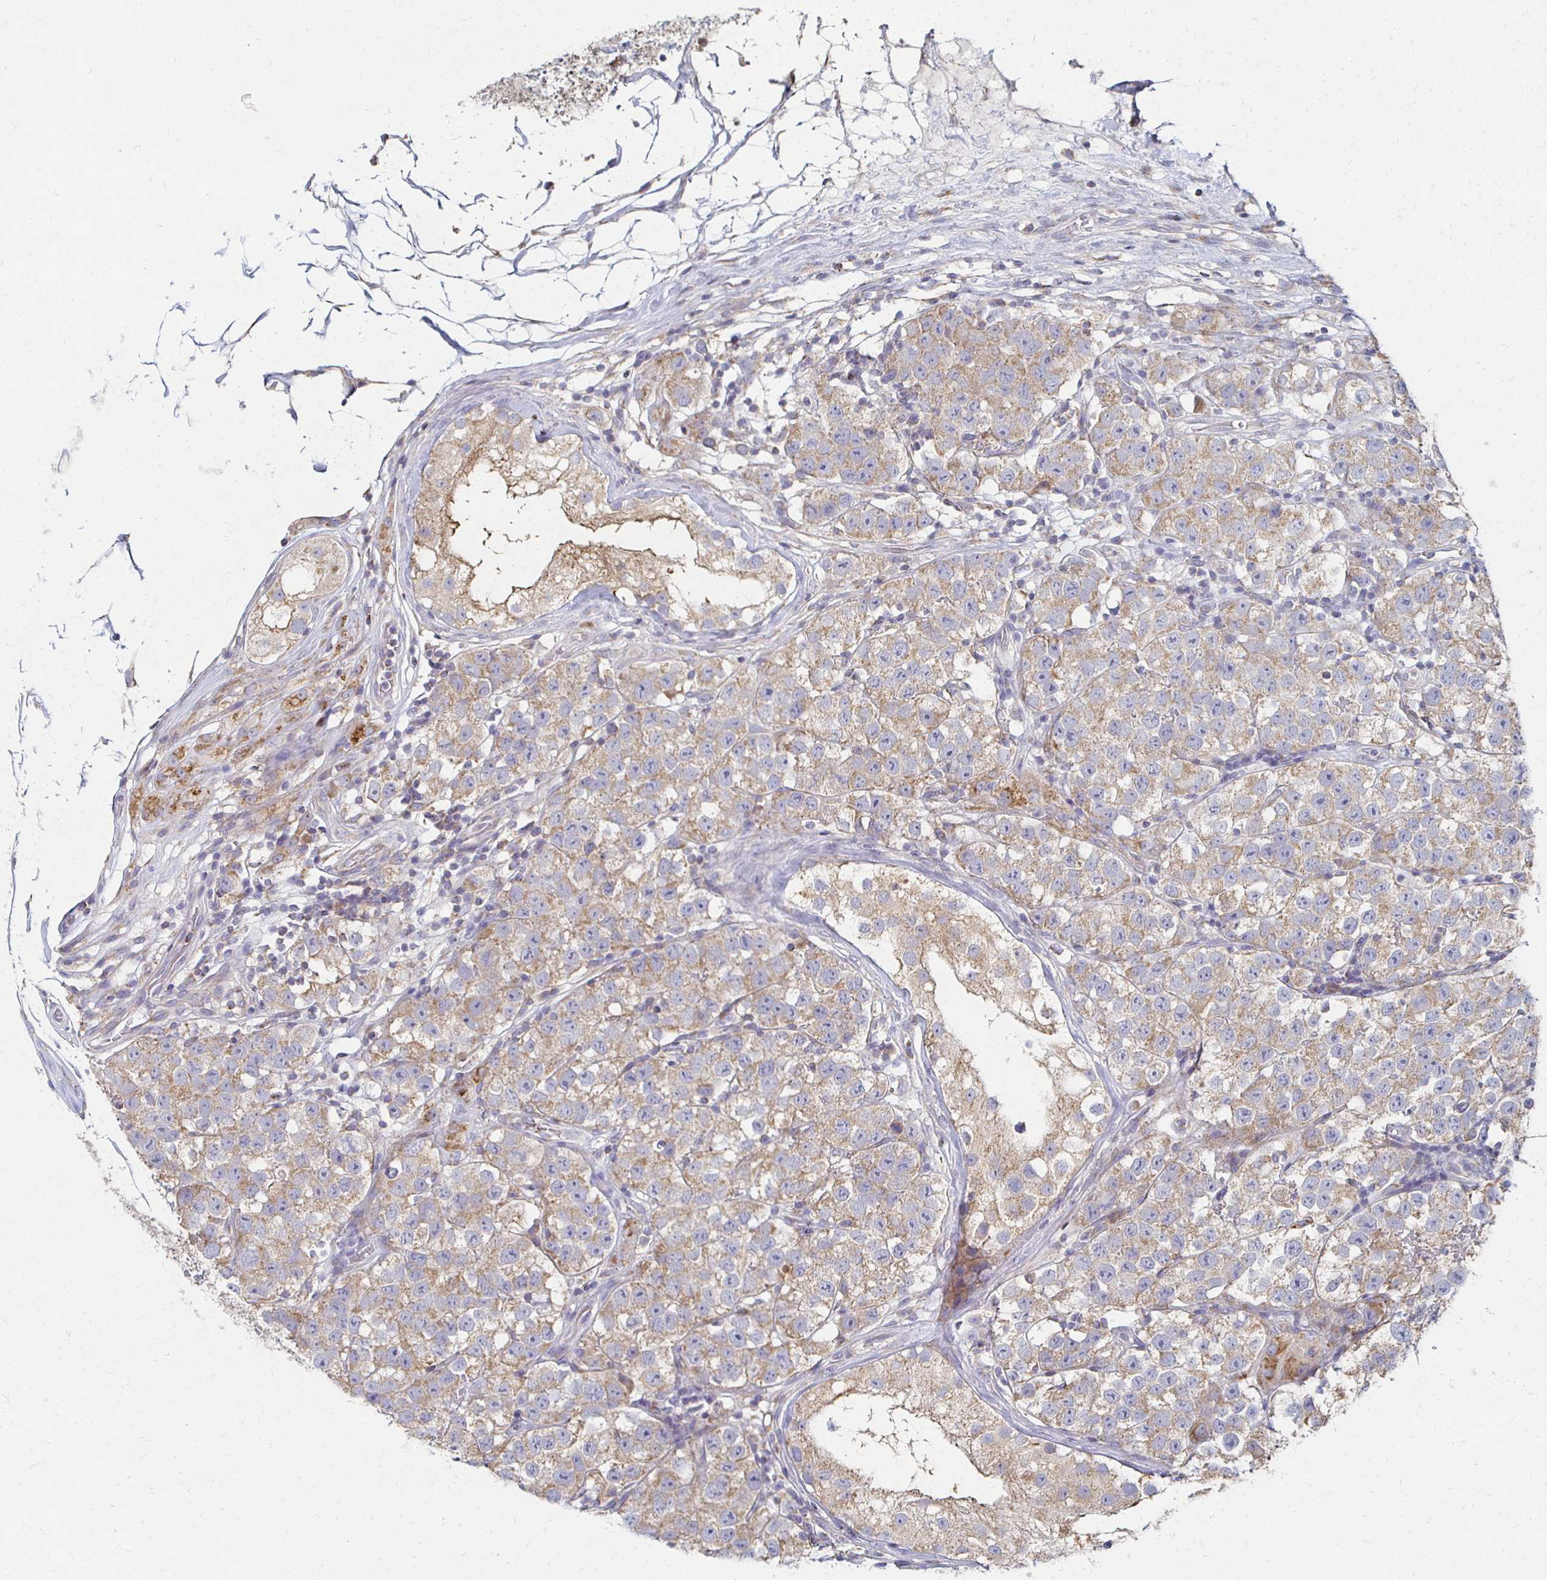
{"staining": {"intensity": "moderate", "quantity": ">75%", "location": "cytoplasmic/membranous"}, "tissue": "testis cancer", "cell_type": "Tumor cells", "image_type": "cancer", "snomed": [{"axis": "morphology", "description": "Seminoma, NOS"}, {"axis": "topography", "description": "Testis"}], "caption": "IHC of testis cancer (seminoma) demonstrates medium levels of moderate cytoplasmic/membranous expression in approximately >75% of tumor cells.", "gene": "CX3CR1", "patient": {"sex": "male", "age": 34}}